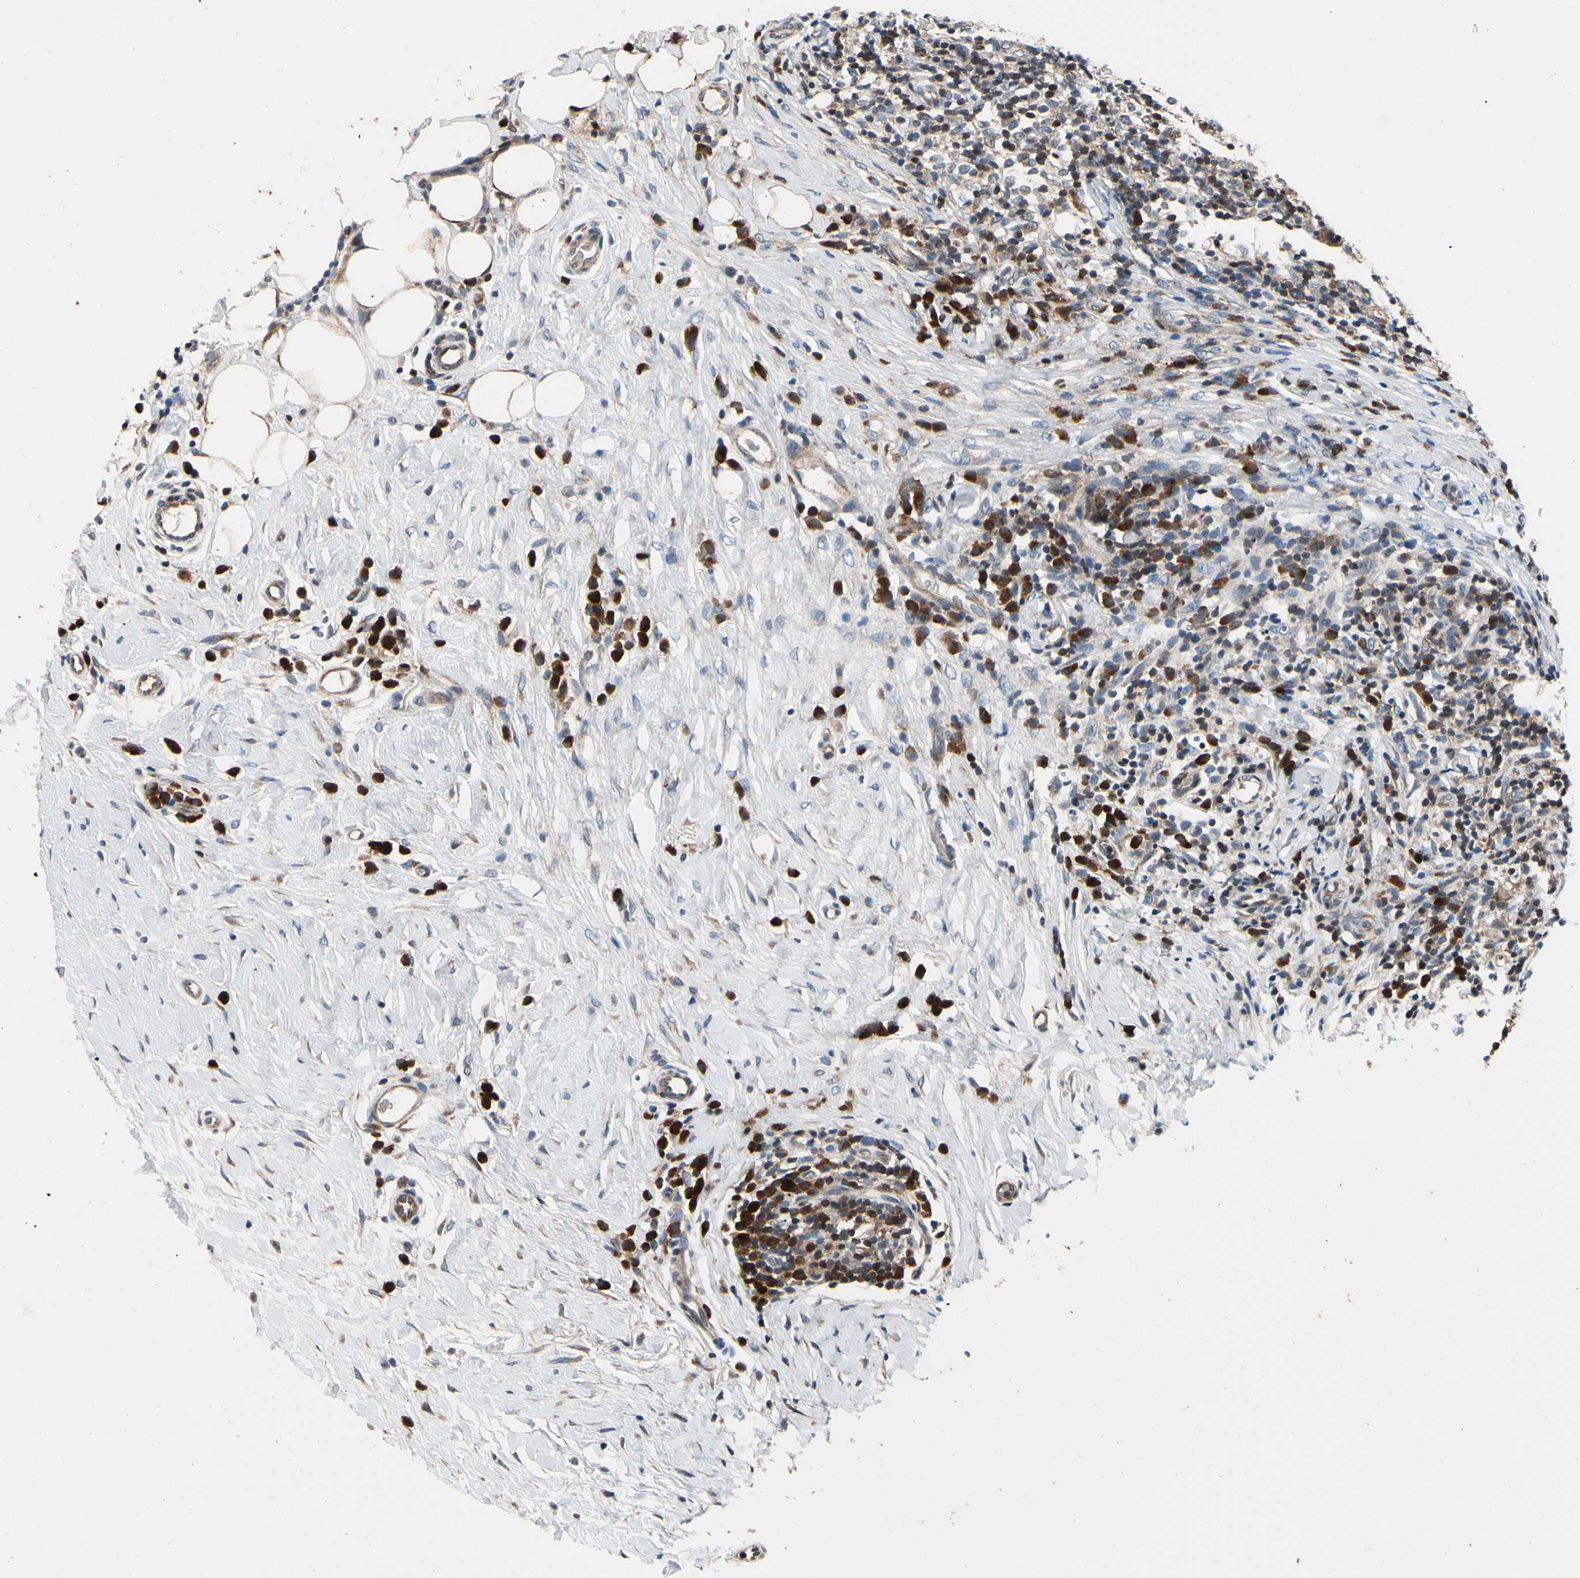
{"staining": {"intensity": "strong", "quantity": ">75%", "location": "cytoplasmic/membranous,nuclear"}, "tissue": "breast cancer", "cell_type": "Tumor cells", "image_type": "cancer", "snomed": [{"axis": "morphology", "description": "Duct carcinoma"}, {"axis": "topography", "description": "Breast"}], "caption": "Strong cytoplasmic/membranous and nuclear staining for a protein is appreciated in approximately >75% of tumor cells of intraductal carcinoma (breast) using immunohistochemistry (IHC).", "gene": "PRDX2", "patient": {"sex": "female", "age": 37}}